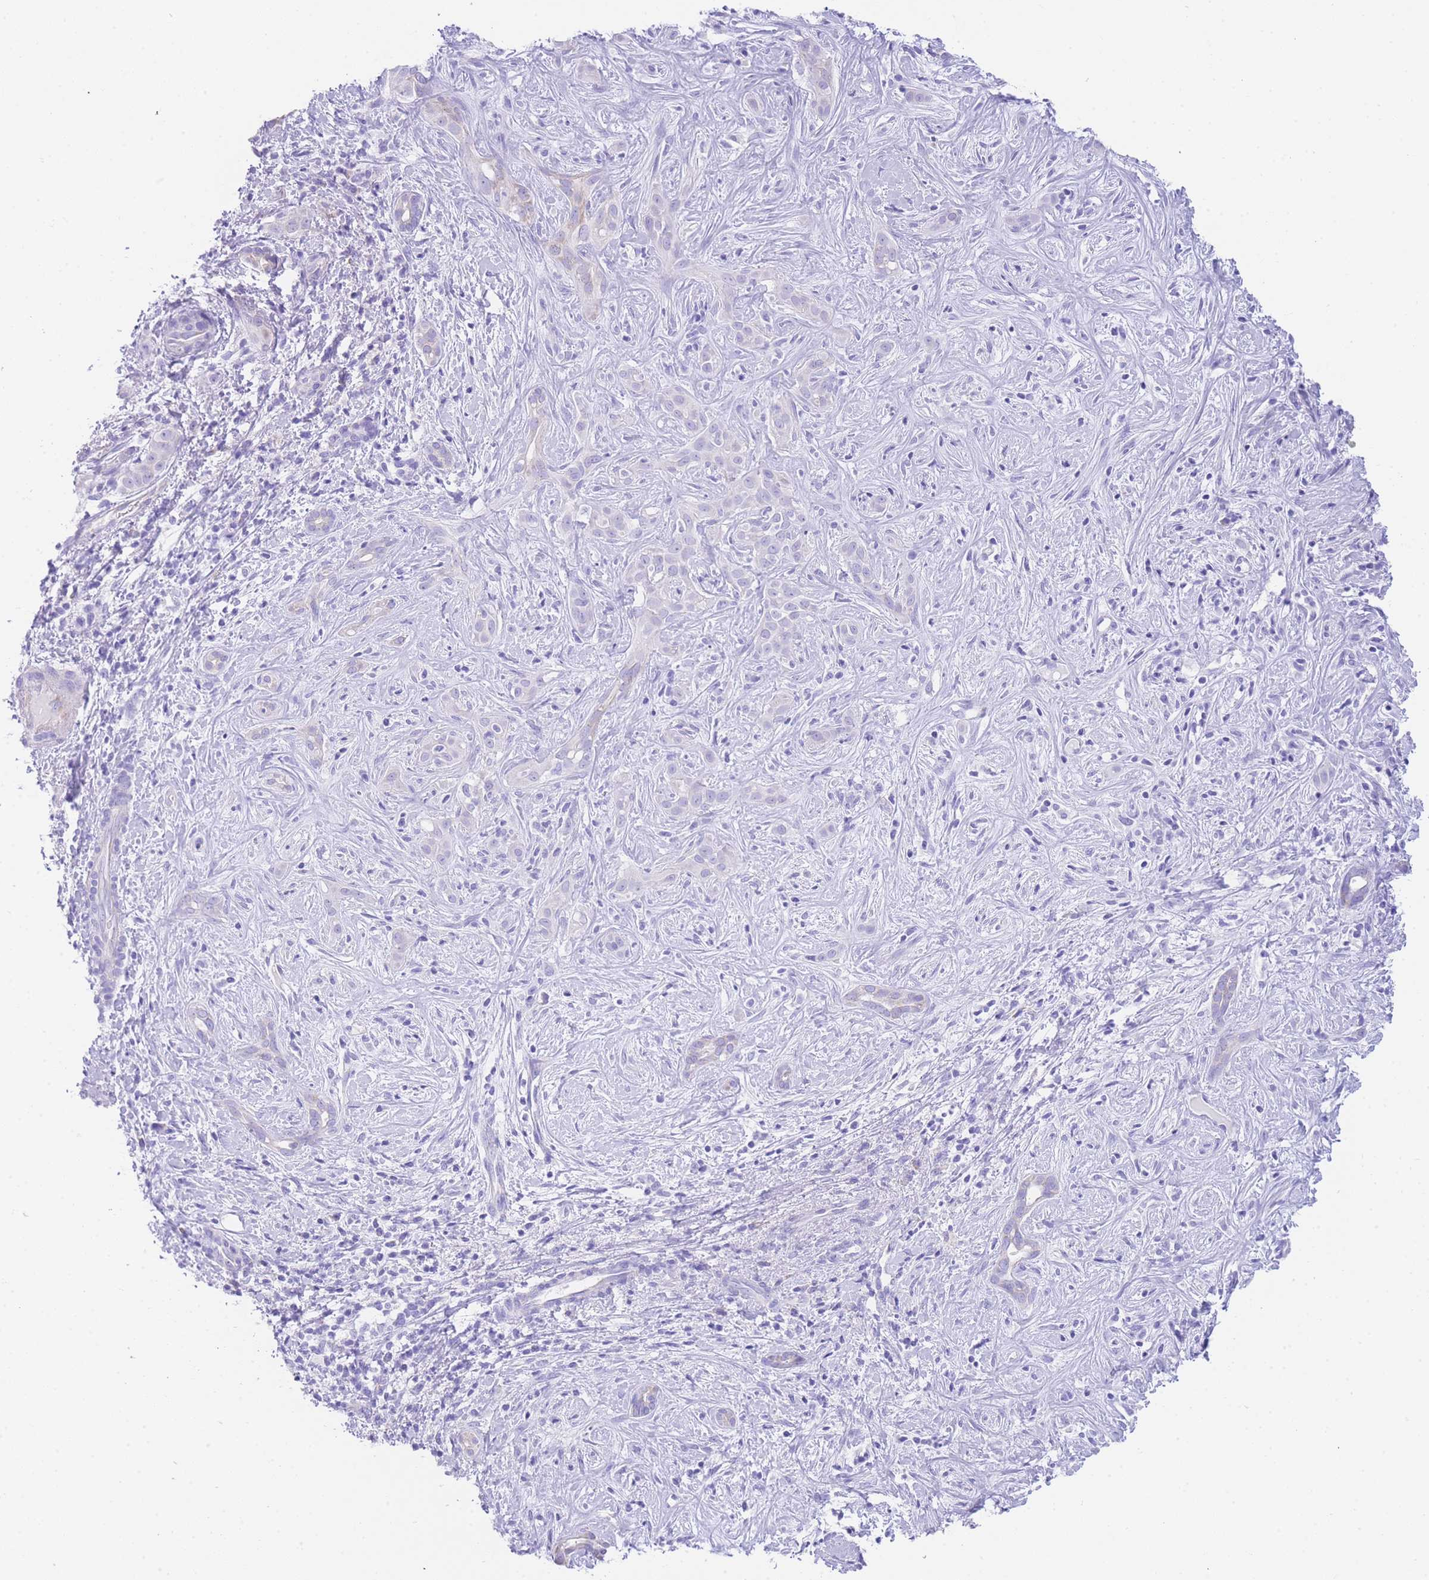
{"staining": {"intensity": "negative", "quantity": "none", "location": "none"}, "tissue": "liver cancer", "cell_type": "Tumor cells", "image_type": "cancer", "snomed": [{"axis": "morphology", "description": "Cholangiocarcinoma"}, {"axis": "topography", "description": "Liver"}], "caption": "A photomicrograph of human cholangiocarcinoma (liver) is negative for staining in tumor cells. (Stains: DAB immunohistochemistry (IHC) with hematoxylin counter stain, Microscopy: brightfield microscopy at high magnification).", "gene": "ACSM4", "patient": {"sex": "male", "age": 67}}